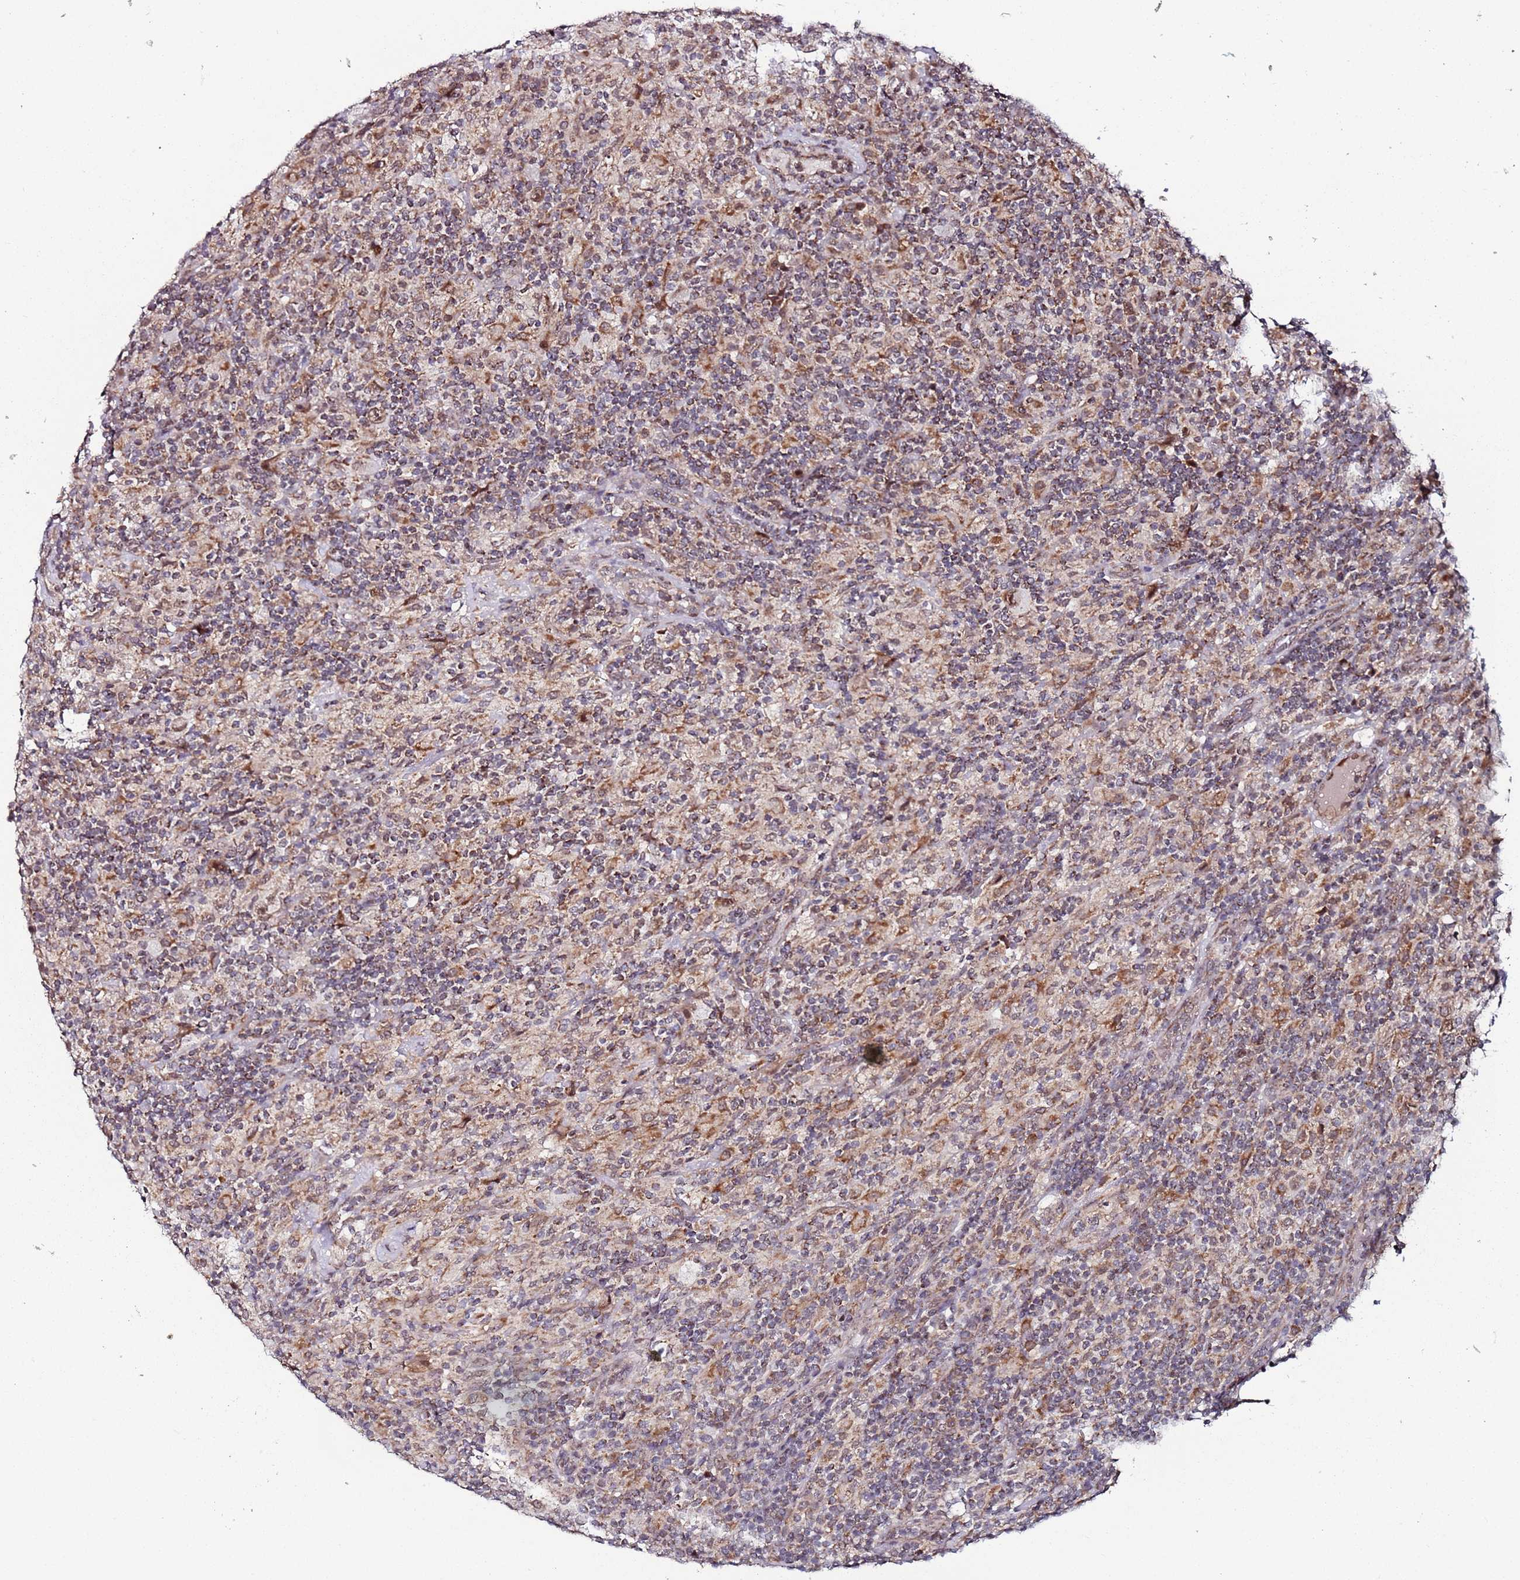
{"staining": {"intensity": "weak", "quantity": "25%-75%", "location": "nuclear"}, "tissue": "lymphoma", "cell_type": "Tumor cells", "image_type": "cancer", "snomed": [{"axis": "morphology", "description": "Hodgkin's disease, NOS"}, {"axis": "topography", "description": "Lymph node"}], "caption": "The immunohistochemical stain shows weak nuclear staining in tumor cells of lymphoma tissue. Using DAB (brown) and hematoxylin (blue) stains, captured at high magnification using brightfield microscopy.", "gene": "TP53AIP1", "patient": {"sex": "male", "age": 70}}